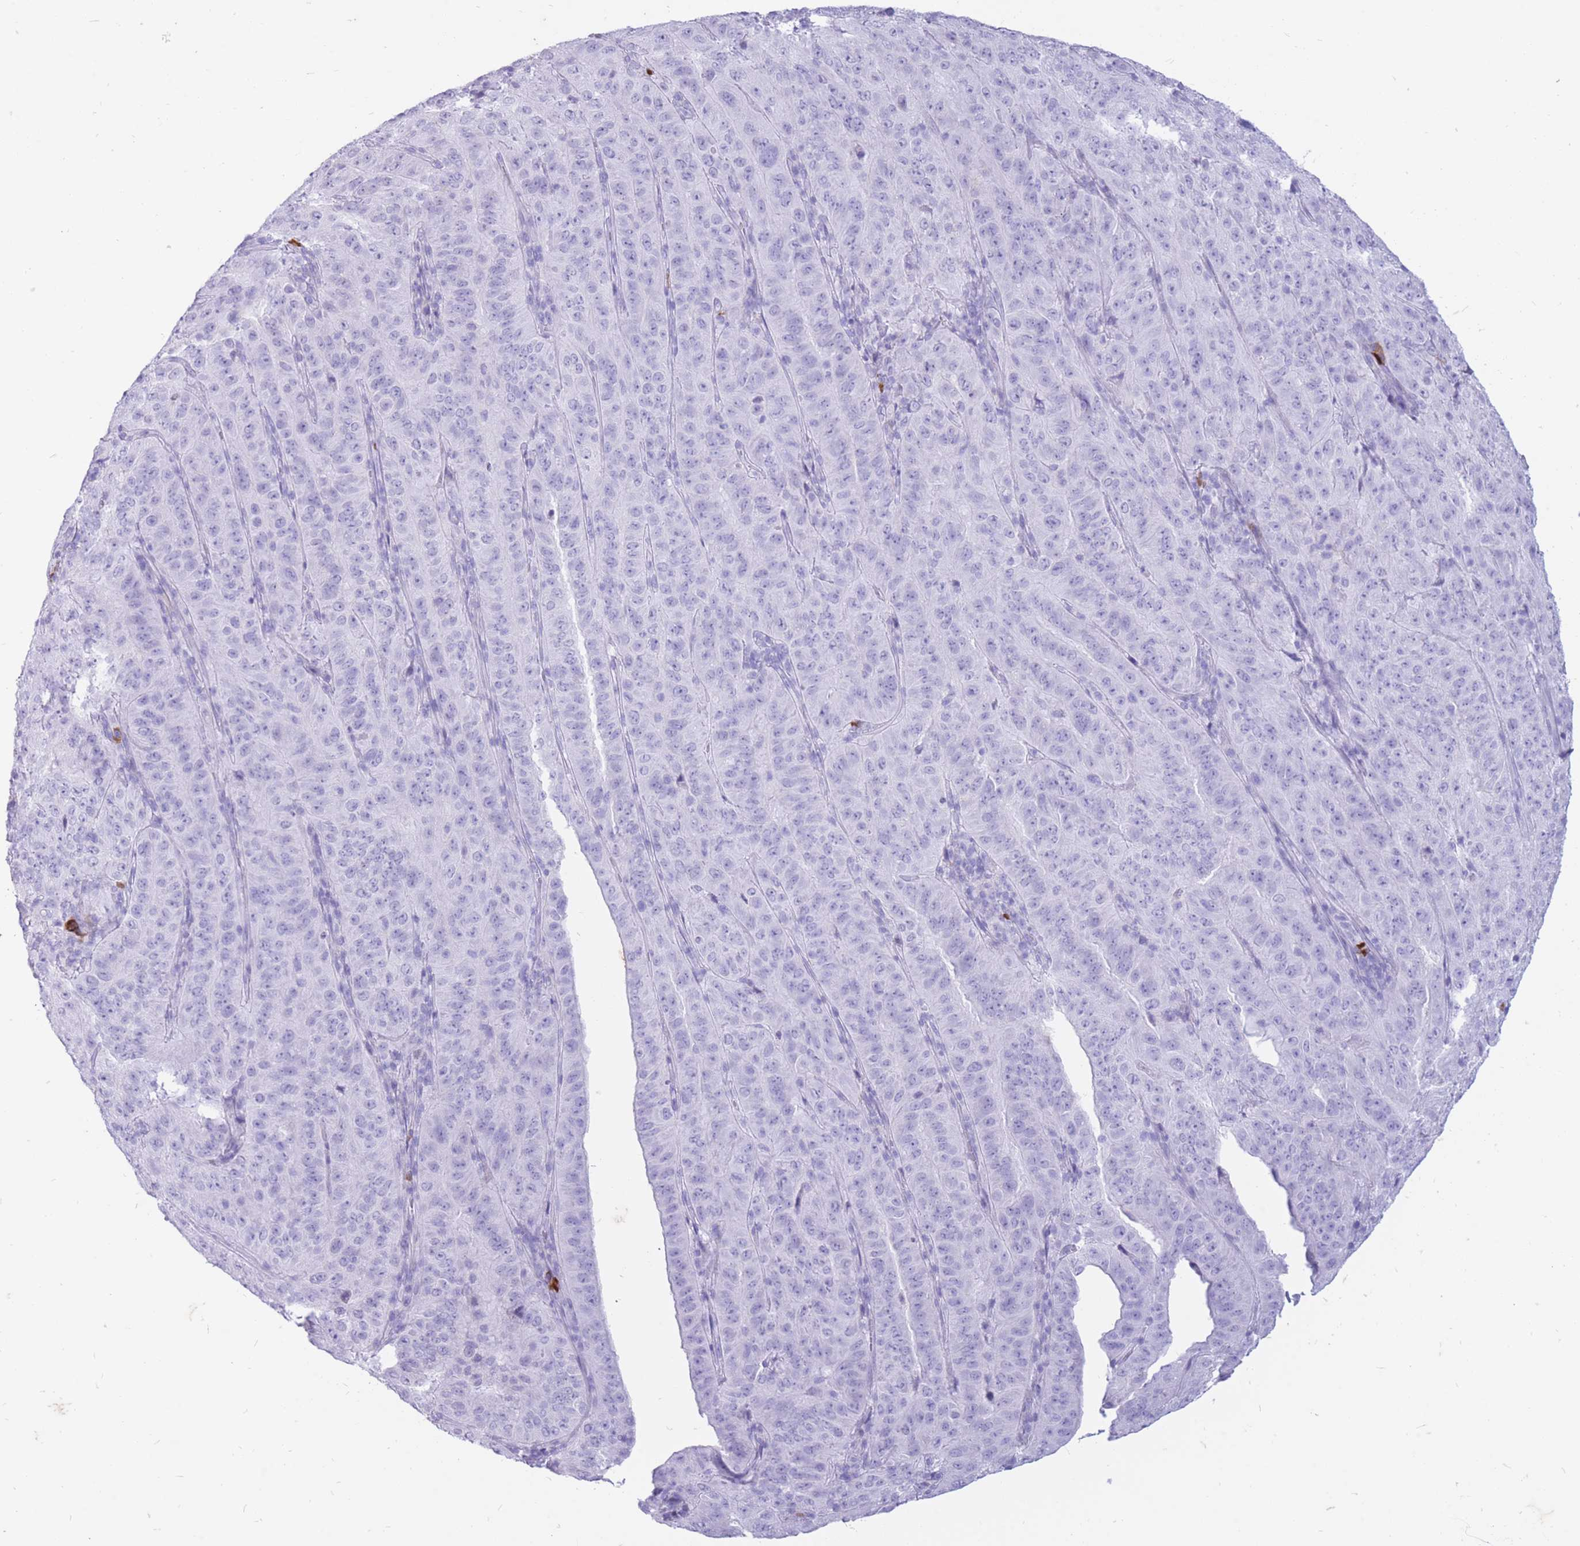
{"staining": {"intensity": "negative", "quantity": "none", "location": "none"}, "tissue": "pancreatic cancer", "cell_type": "Tumor cells", "image_type": "cancer", "snomed": [{"axis": "morphology", "description": "Adenocarcinoma, NOS"}, {"axis": "topography", "description": "Pancreas"}], "caption": "Pancreatic cancer was stained to show a protein in brown. There is no significant staining in tumor cells. (DAB IHC with hematoxylin counter stain).", "gene": "ZFP37", "patient": {"sex": "male", "age": 63}}